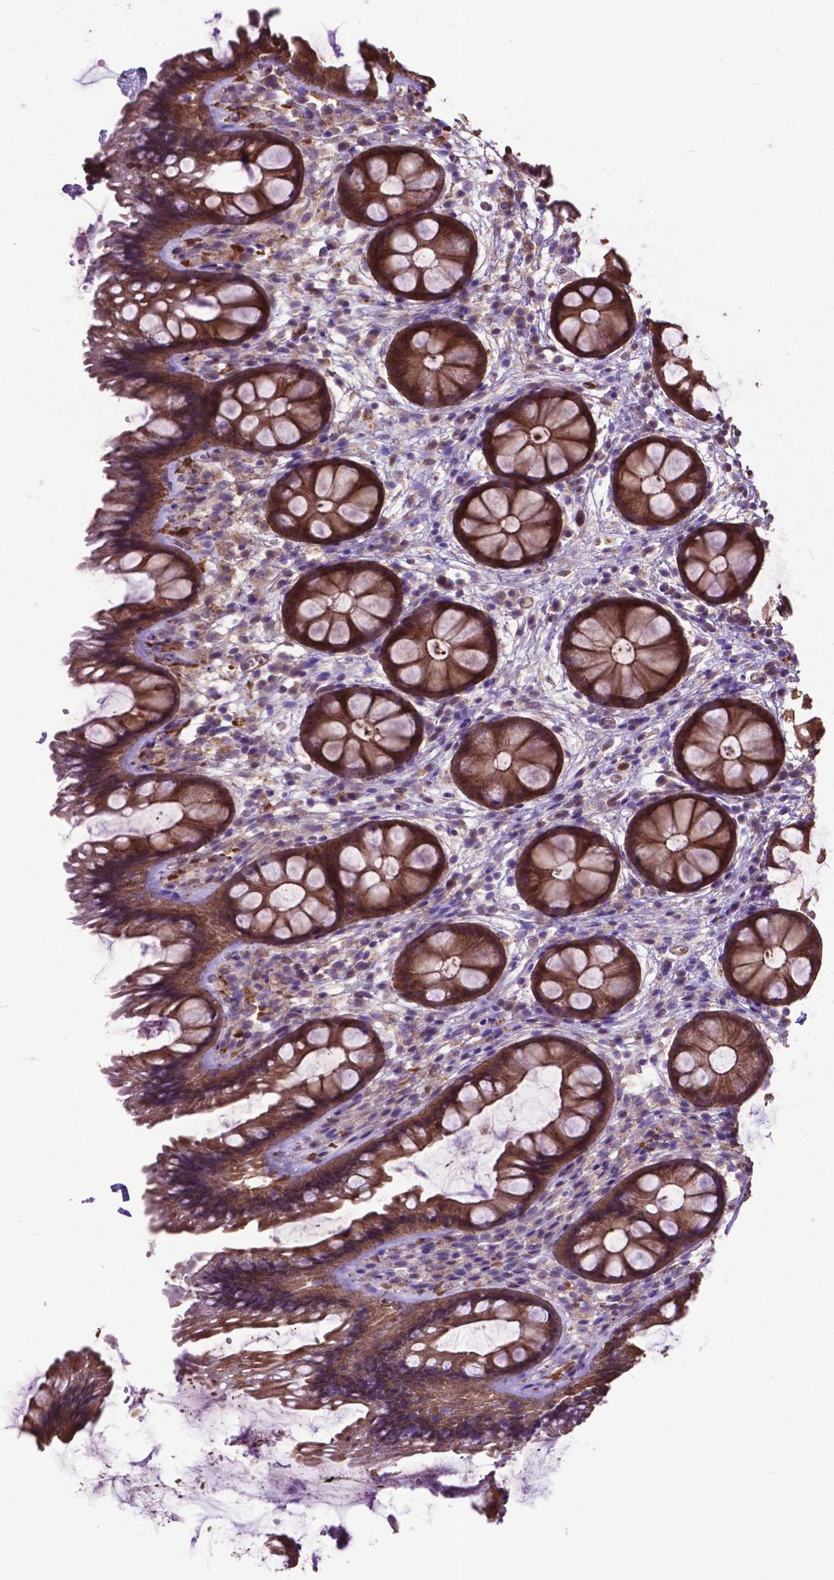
{"staining": {"intensity": "moderate", "quantity": ">75%", "location": "cytoplasmic/membranous,nuclear"}, "tissue": "rectum", "cell_type": "Glandular cells", "image_type": "normal", "snomed": [{"axis": "morphology", "description": "Normal tissue, NOS"}, {"axis": "topography", "description": "Rectum"}], "caption": "A brown stain shows moderate cytoplasmic/membranous,nuclear positivity of a protein in glandular cells of benign human rectum.", "gene": "PDLIM1", "patient": {"sex": "female", "age": 62}}